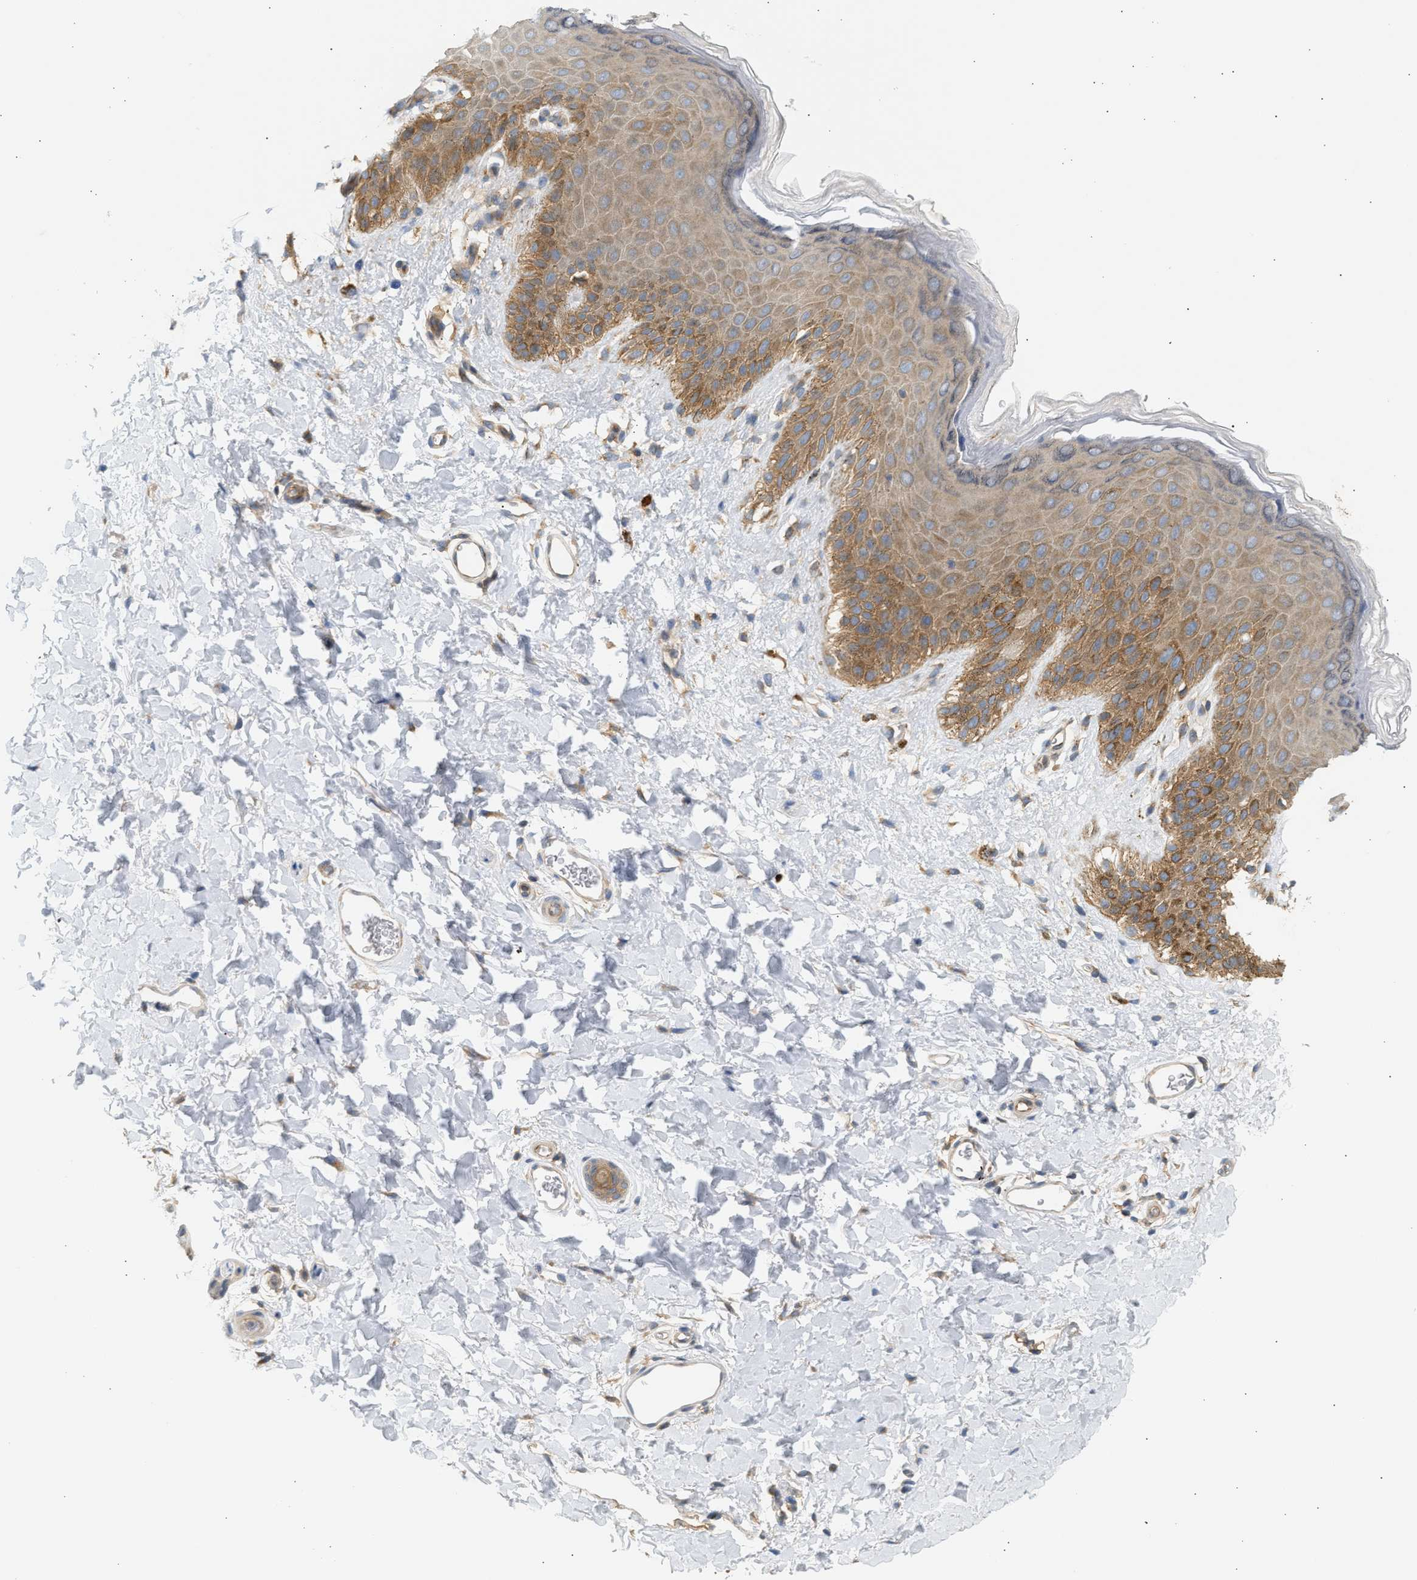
{"staining": {"intensity": "moderate", "quantity": ">75%", "location": "cytoplasmic/membranous"}, "tissue": "skin", "cell_type": "Epidermal cells", "image_type": "normal", "snomed": [{"axis": "morphology", "description": "Normal tissue, NOS"}, {"axis": "topography", "description": "Anal"}], "caption": "High-magnification brightfield microscopy of unremarkable skin stained with DAB (brown) and counterstained with hematoxylin (blue). epidermal cells exhibit moderate cytoplasmic/membranous positivity is present in approximately>75% of cells. The staining was performed using DAB, with brown indicating positive protein expression. Nuclei are stained blue with hematoxylin.", "gene": "PAFAH1B1", "patient": {"sex": "male", "age": 44}}